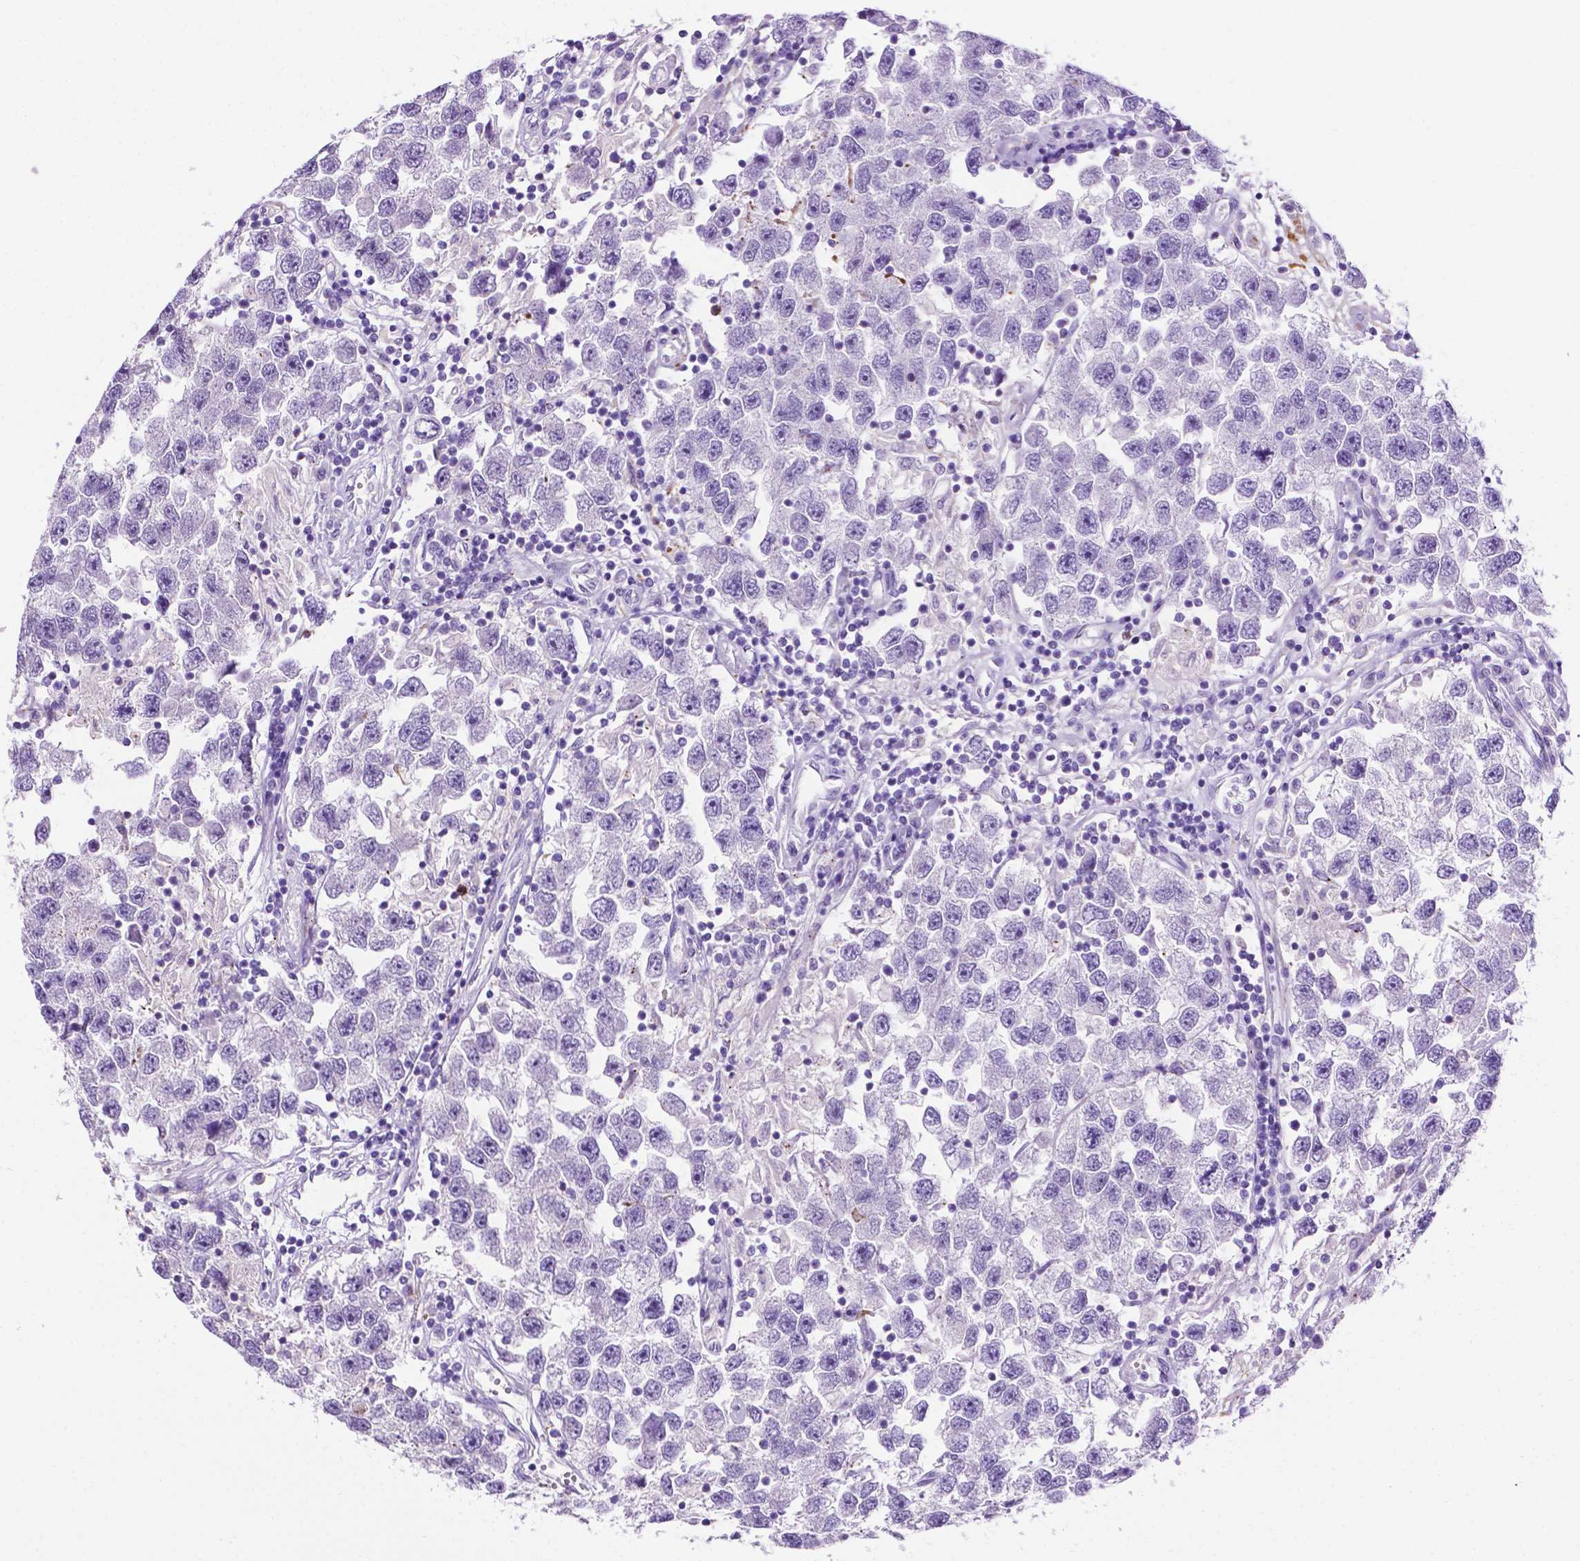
{"staining": {"intensity": "negative", "quantity": "none", "location": "none"}, "tissue": "testis cancer", "cell_type": "Tumor cells", "image_type": "cancer", "snomed": [{"axis": "morphology", "description": "Seminoma, NOS"}, {"axis": "topography", "description": "Testis"}], "caption": "IHC image of neoplastic tissue: human testis seminoma stained with DAB (3,3'-diaminobenzidine) shows no significant protein expression in tumor cells.", "gene": "MMP27", "patient": {"sex": "male", "age": 26}}